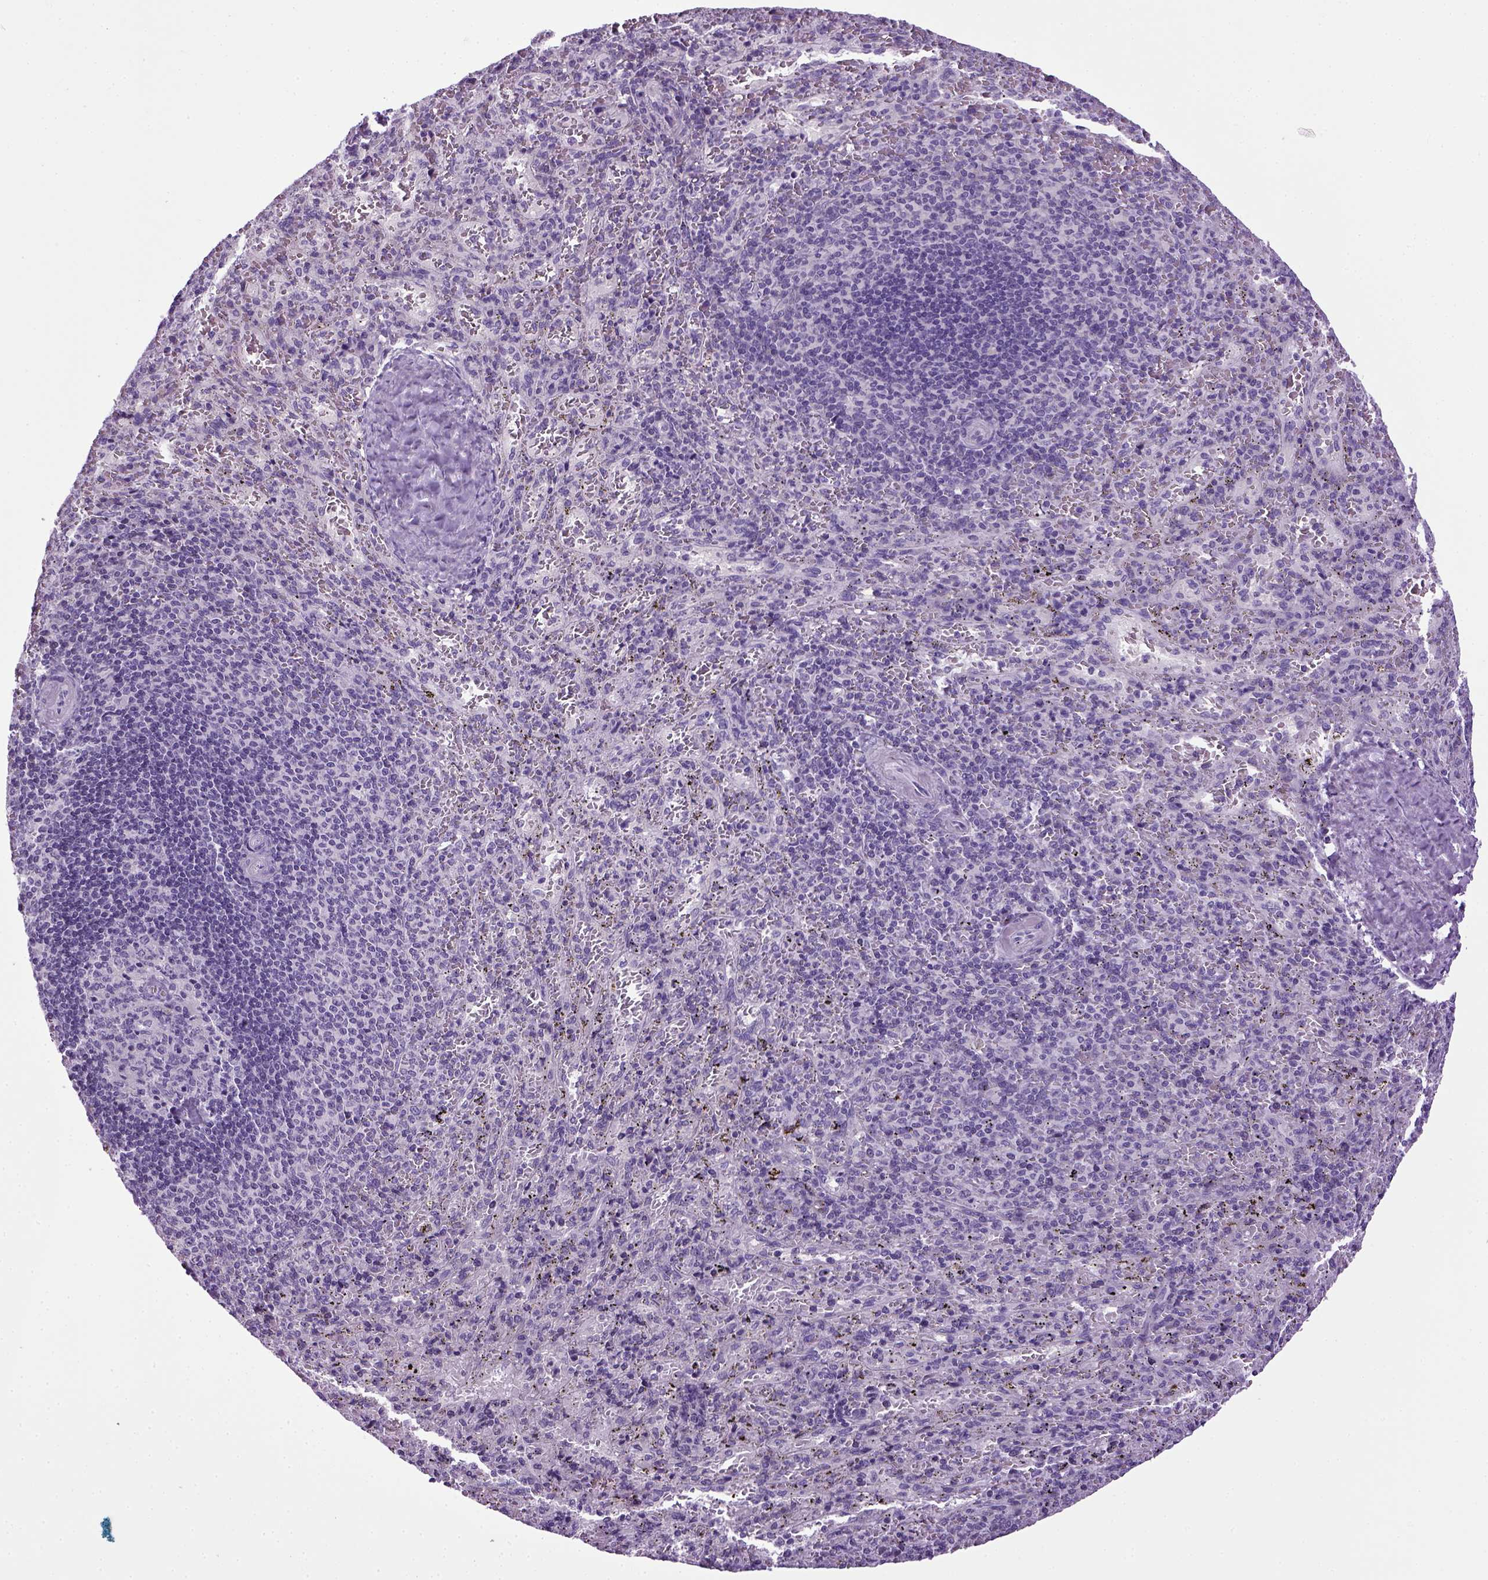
{"staining": {"intensity": "negative", "quantity": "none", "location": "none"}, "tissue": "spleen", "cell_type": "Cells in red pulp", "image_type": "normal", "snomed": [{"axis": "morphology", "description": "Normal tissue, NOS"}, {"axis": "topography", "description": "Spleen"}], "caption": "Cells in red pulp show no significant protein positivity in benign spleen.", "gene": "HMCN2", "patient": {"sex": "male", "age": 57}}